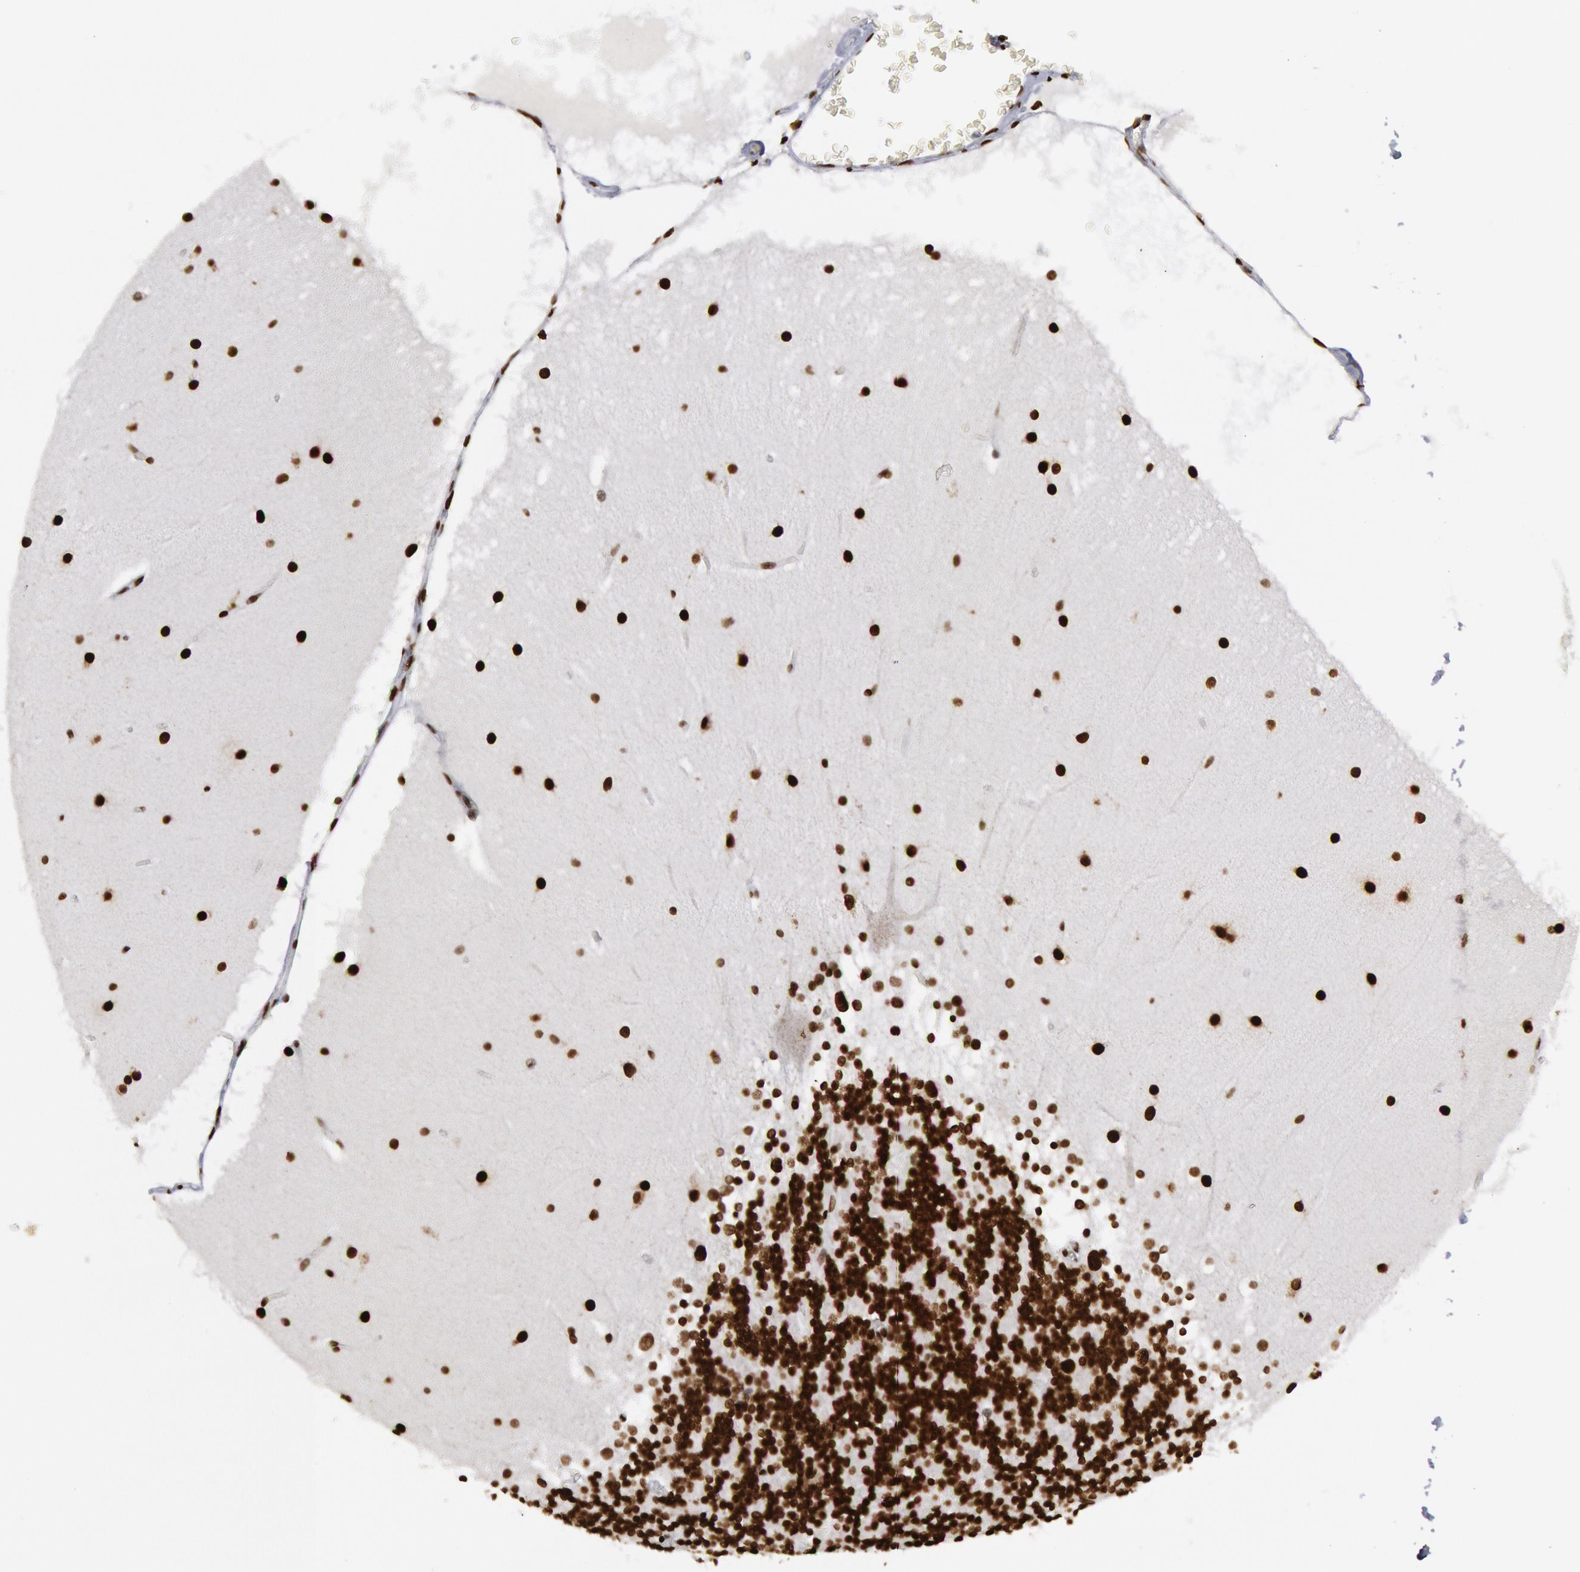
{"staining": {"intensity": "strong", "quantity": ">75%", "location": "nuclear"}, "tissue": "cerebellum", "cell_type": "Cells in granular layer", "image_type": "normal", "snomed": [{"axis": "morphology", "description": "Normal tissue, NOS"}, {"axis": "topography", "description": "Cerebellum"}], "caption": "This photomicrograph exhibits IHC staining of normal human cerebellum, with high strong nuclear staining in approximately >75% of cells in granular layer.", "gene": "MECP2", "patient": {"sex": "female", "age": 19}}